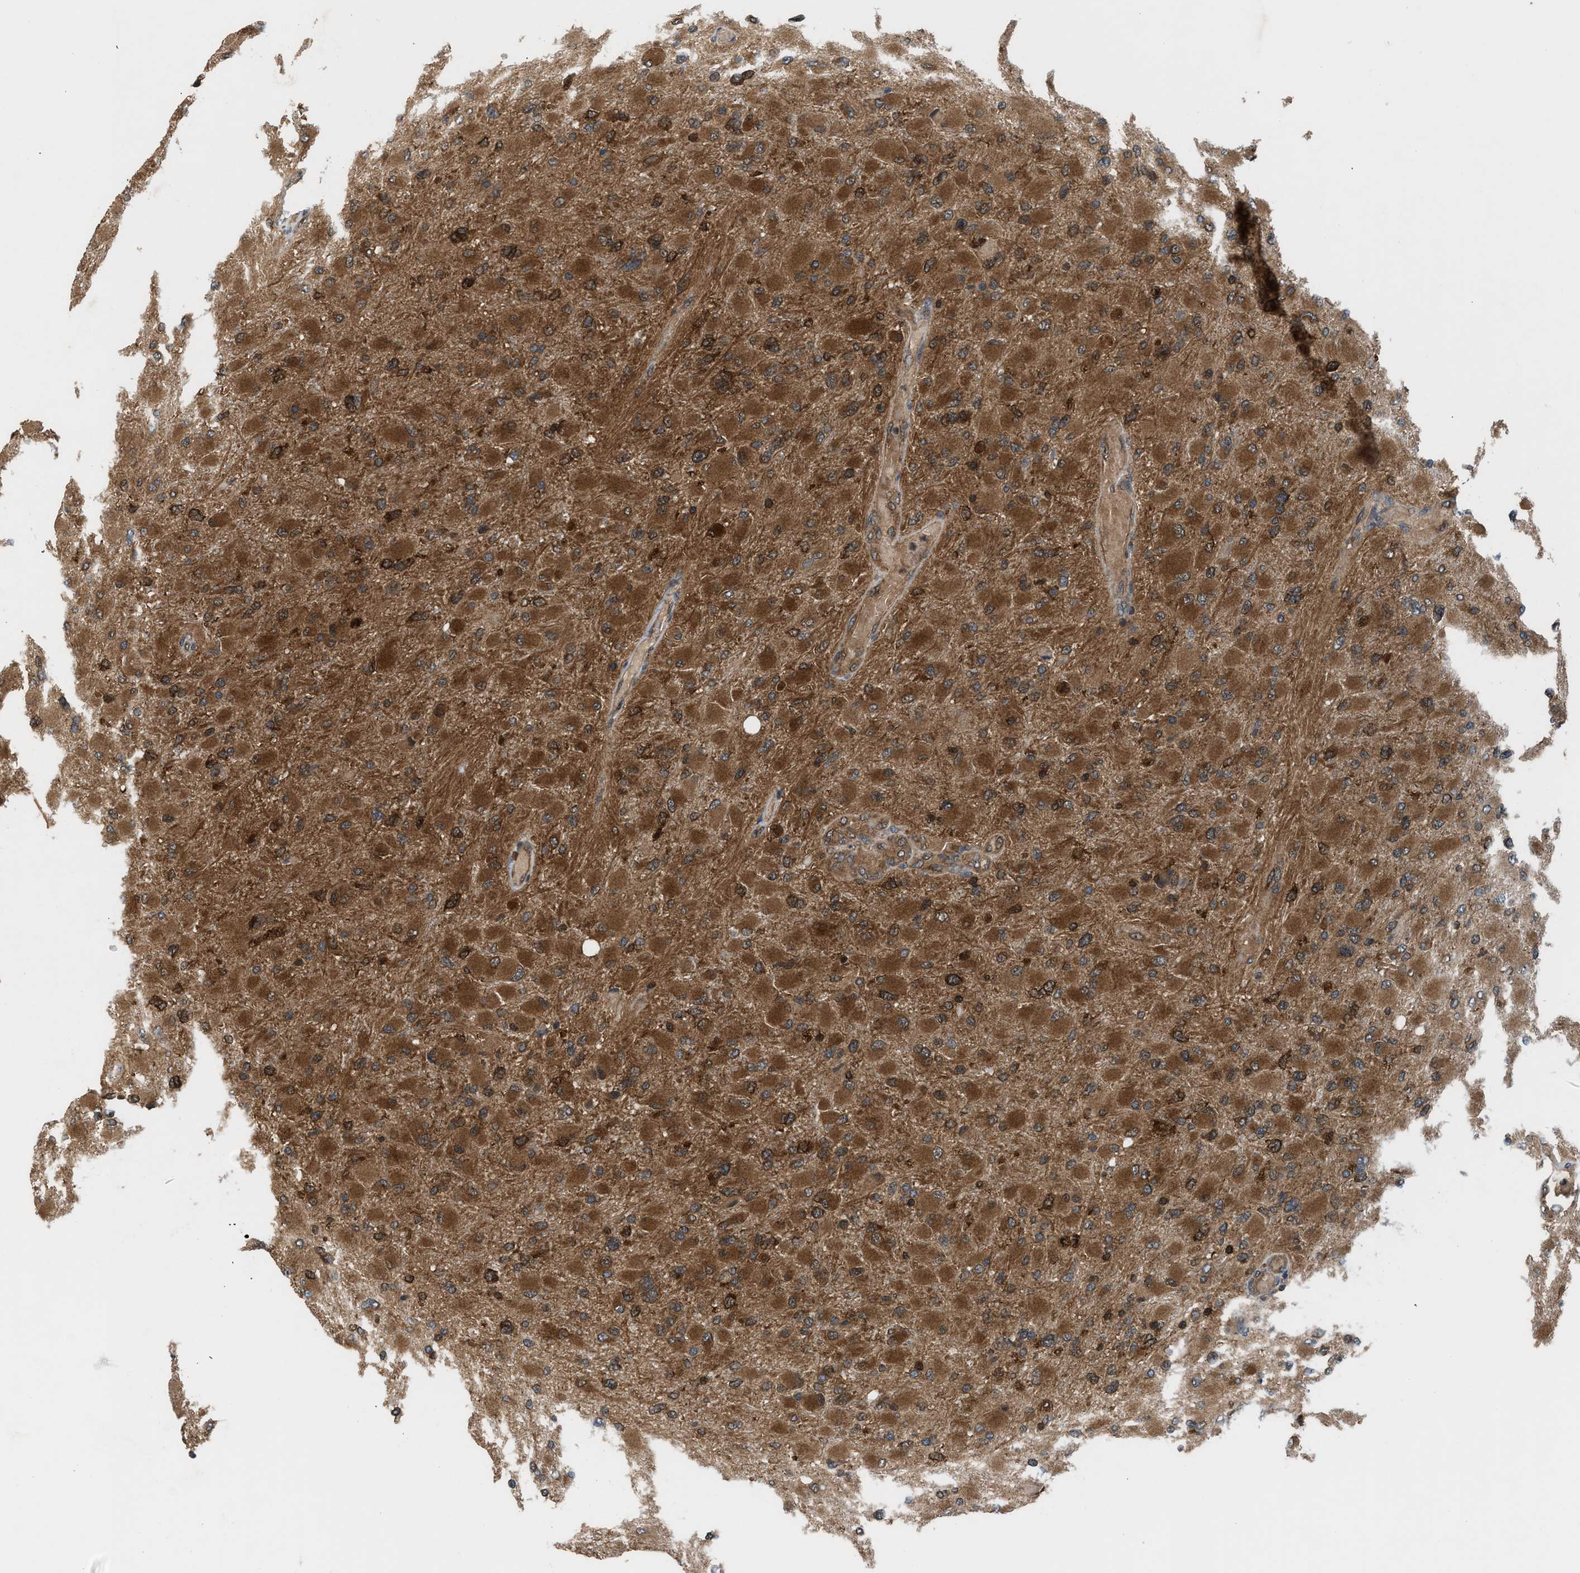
{"staining": {"intensity": "moderate", "quantity": ">75%", "location": "cytoplasmic/membranous"}, "tissue": "glioma", "cell_type": "Tumor cells", "image_type": "cancer", "snomed": [{"axis": "morphology", "description": "Glioma, malignant, High grade"}, {"axis": "topography", "description": "Cerebral cortex"}], "caption": "The micrograph displays immunohistochemical staining of high-grade glioma (malignant). There is moderate cytoplasmic/membranous staining is seen in about >75% of tumor cells.", "gene": "OXSR1", "patient": {"sex": "female", "age": 36}}